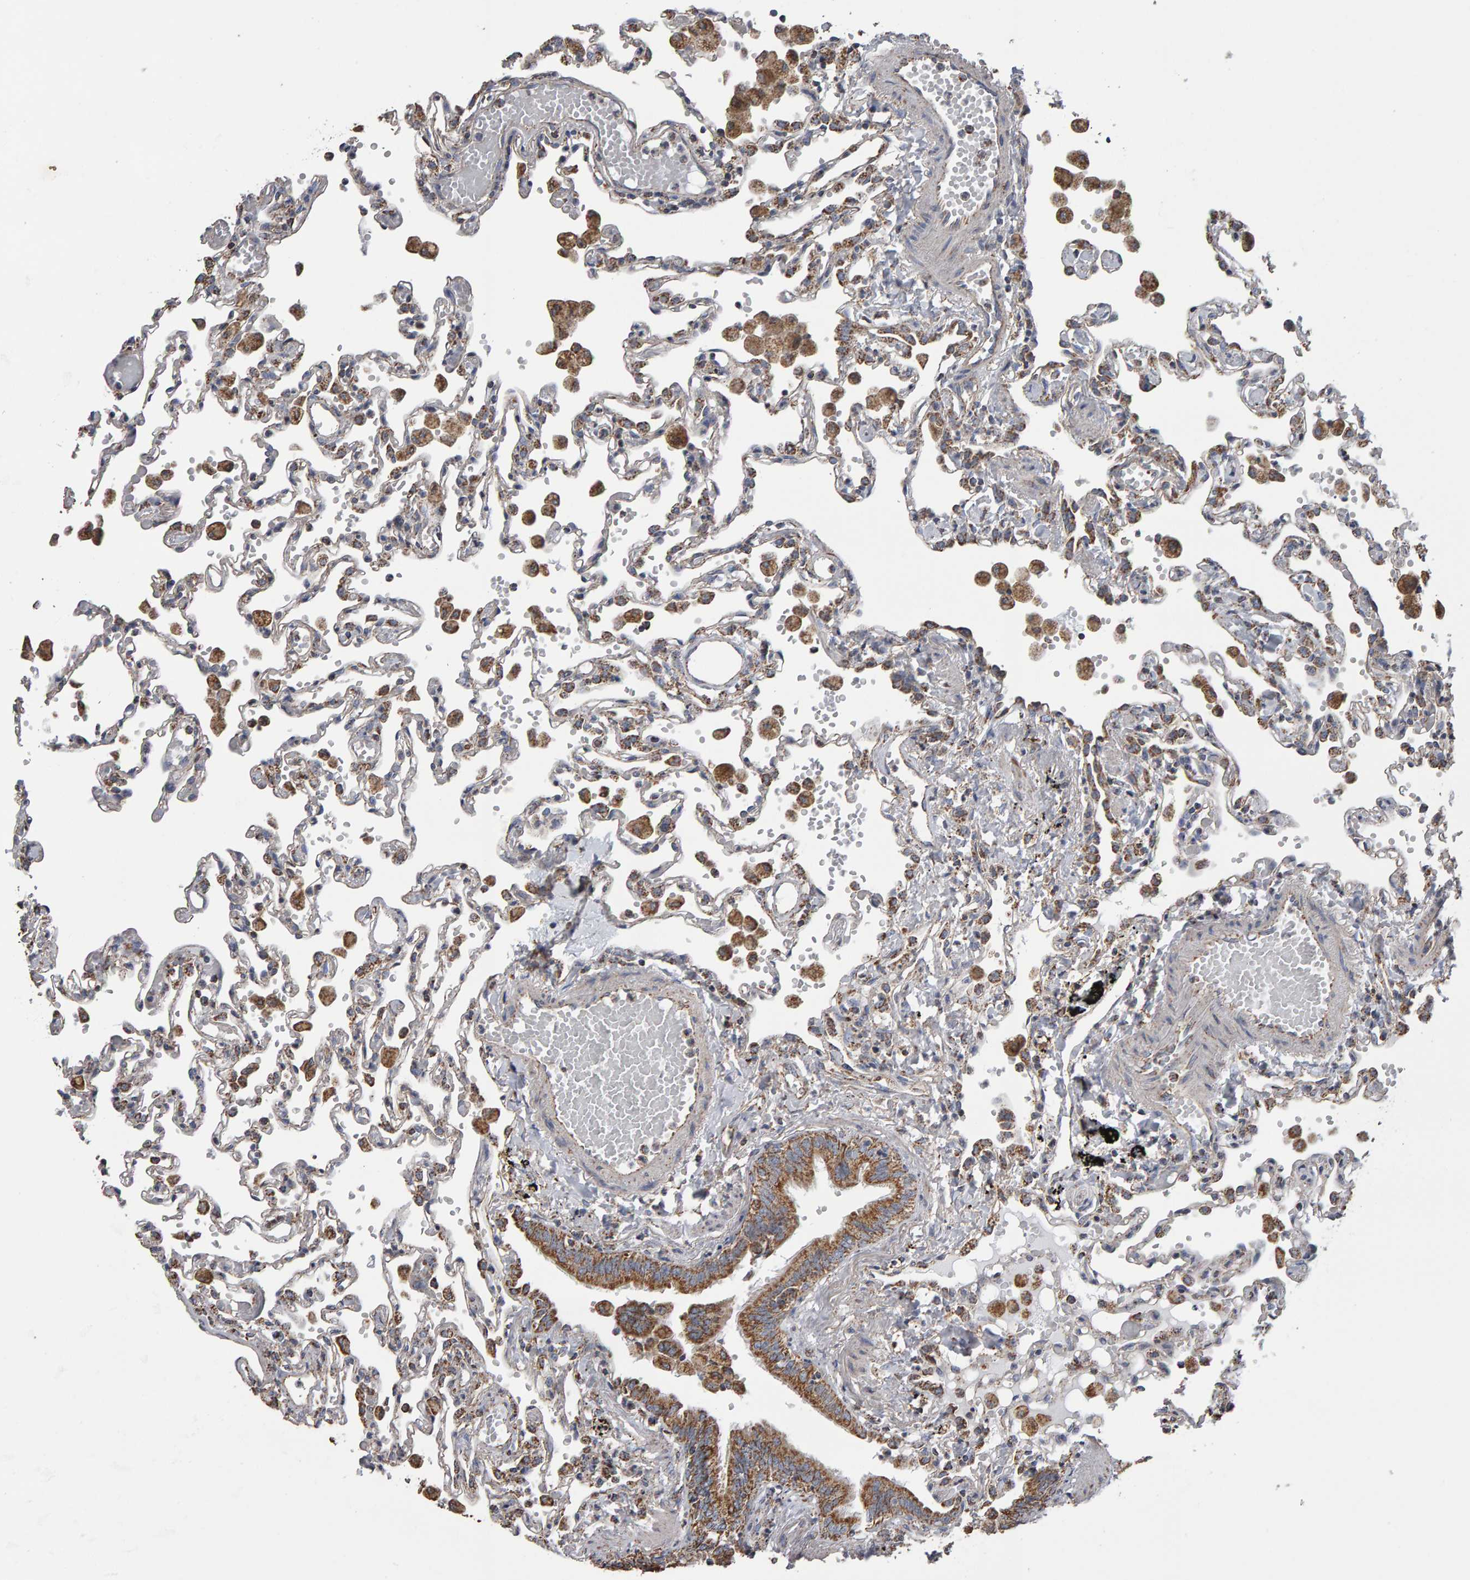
{"staining": {"intensity": "moderate", "quantity": "<25%", "location": "cytoplasmic/membranous"}, "tissue": "lung", "cell_type": "Alveolar cells", "image_type": "normal", "snomed": [{"axis": "morphology", "description": "Normal tissue, NOS"}, {"axis": "topography", "description": "Bronchus"}, {"axis": "topography", "description": "Lung"}], "caption": "Protein staining of benign lung exhibits moderate cytoplasmic/membranous staining in approximately <25% of alveolar cells.", "gene": "TOM1L1", "patient": {"sex": "female", "age": 49}}